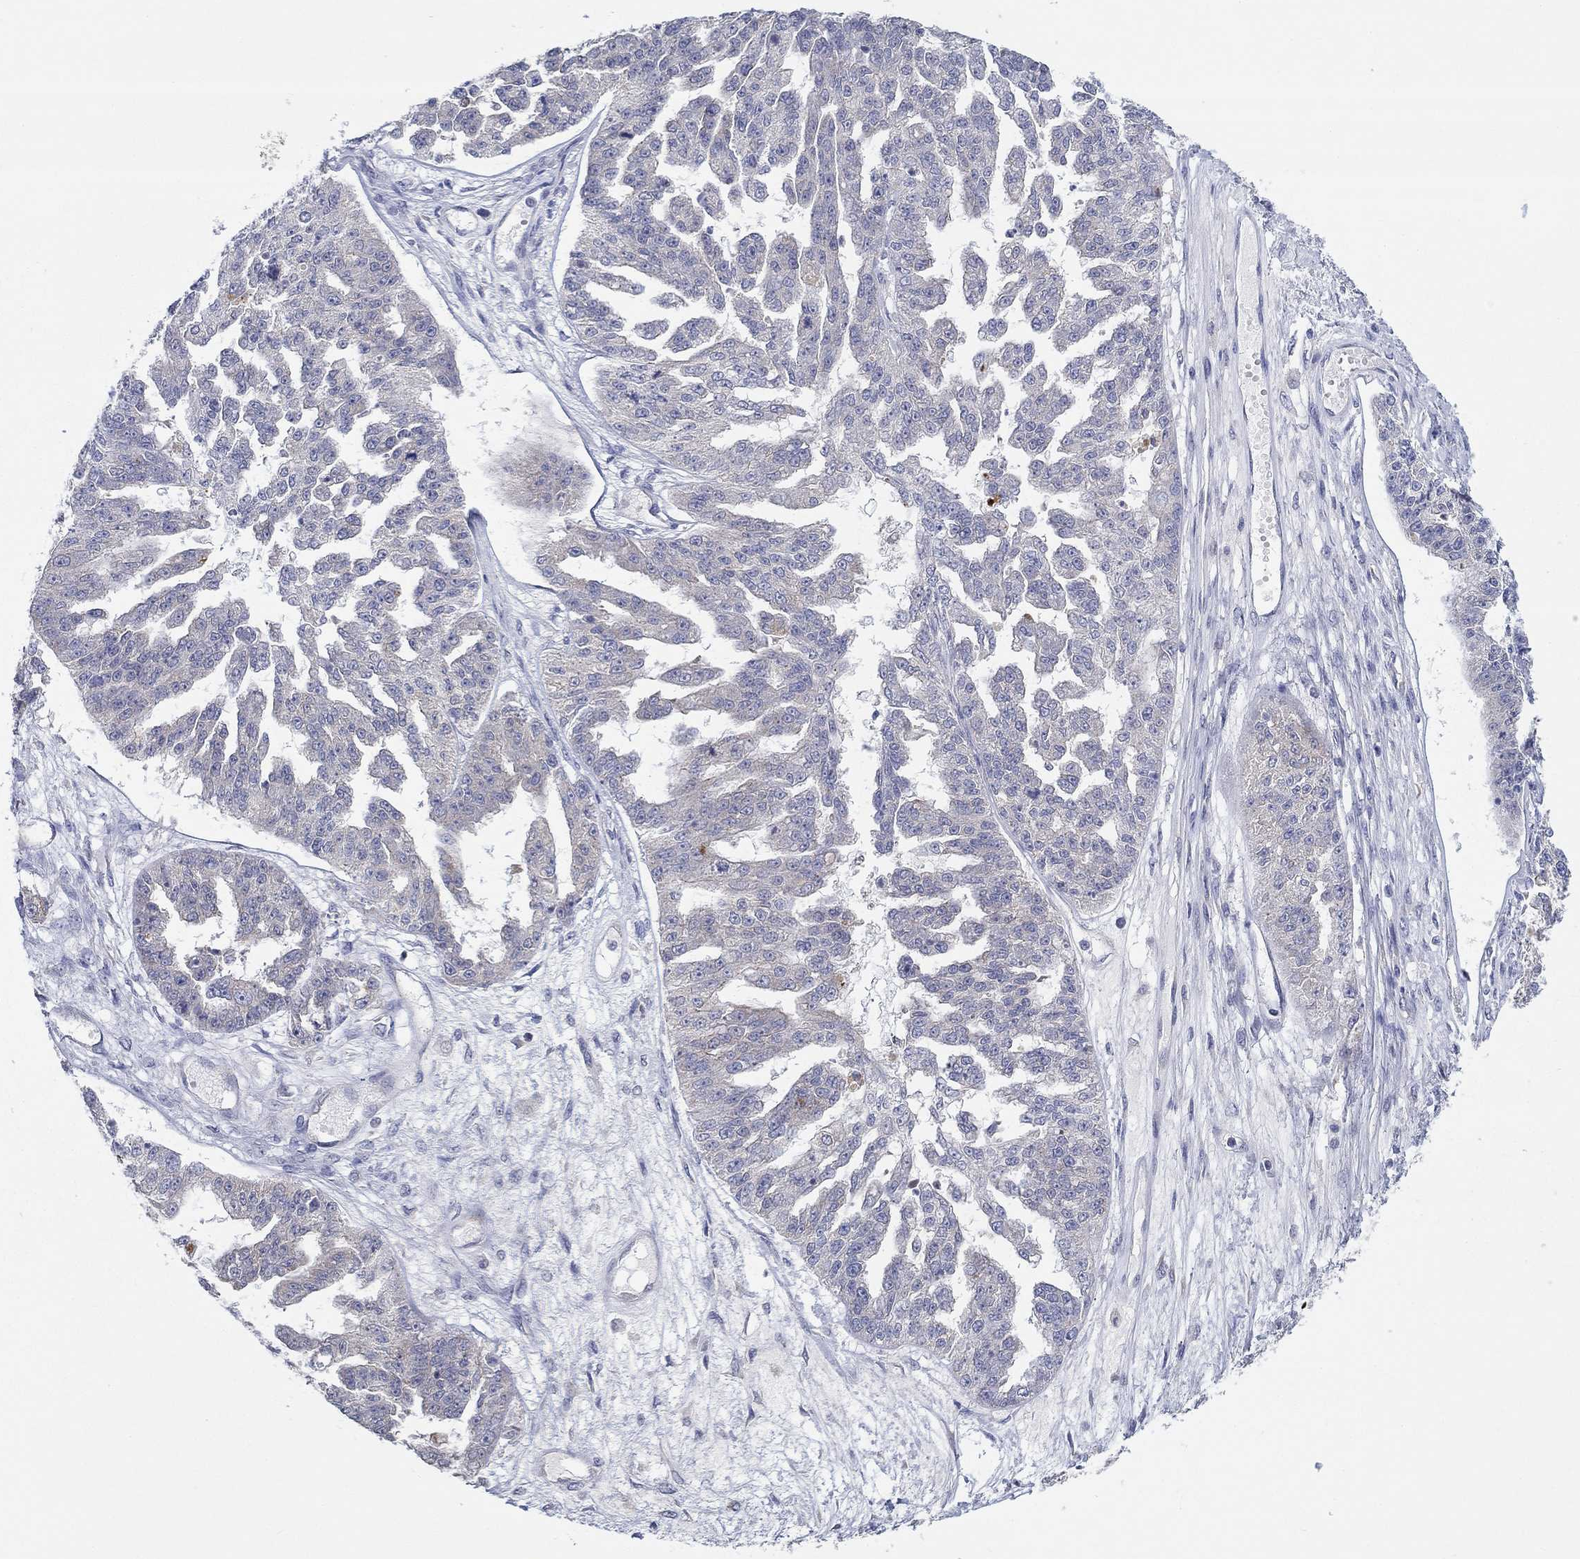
{"staining": {"intensity": "moderate", "quantity": "25%-75%", "location": "cytoplasmic/membranous"}, "tissue": "ovarian cancer", "cell_type": "Tumor cells", "image_type": "cancer", "snomed": [{"axis": "morphology", "description": "Cystadenocarcinoma, serous, NOS"}, {"axis": "topography", "description": "Ovary"}], "caption": "Immunohistochemistry (IHC) image of neoplastic tissue: ovarian cancer stained using immunohistochemistry (IHC) displays medium levels of moderate protein expression localized specifically in the cytoplasmic/membranous of tumor cells, appearing as a cytoplasmic/membranous brown color.", "gene": "ERMP1", "patient": {"sex": "female", "age": 58}}